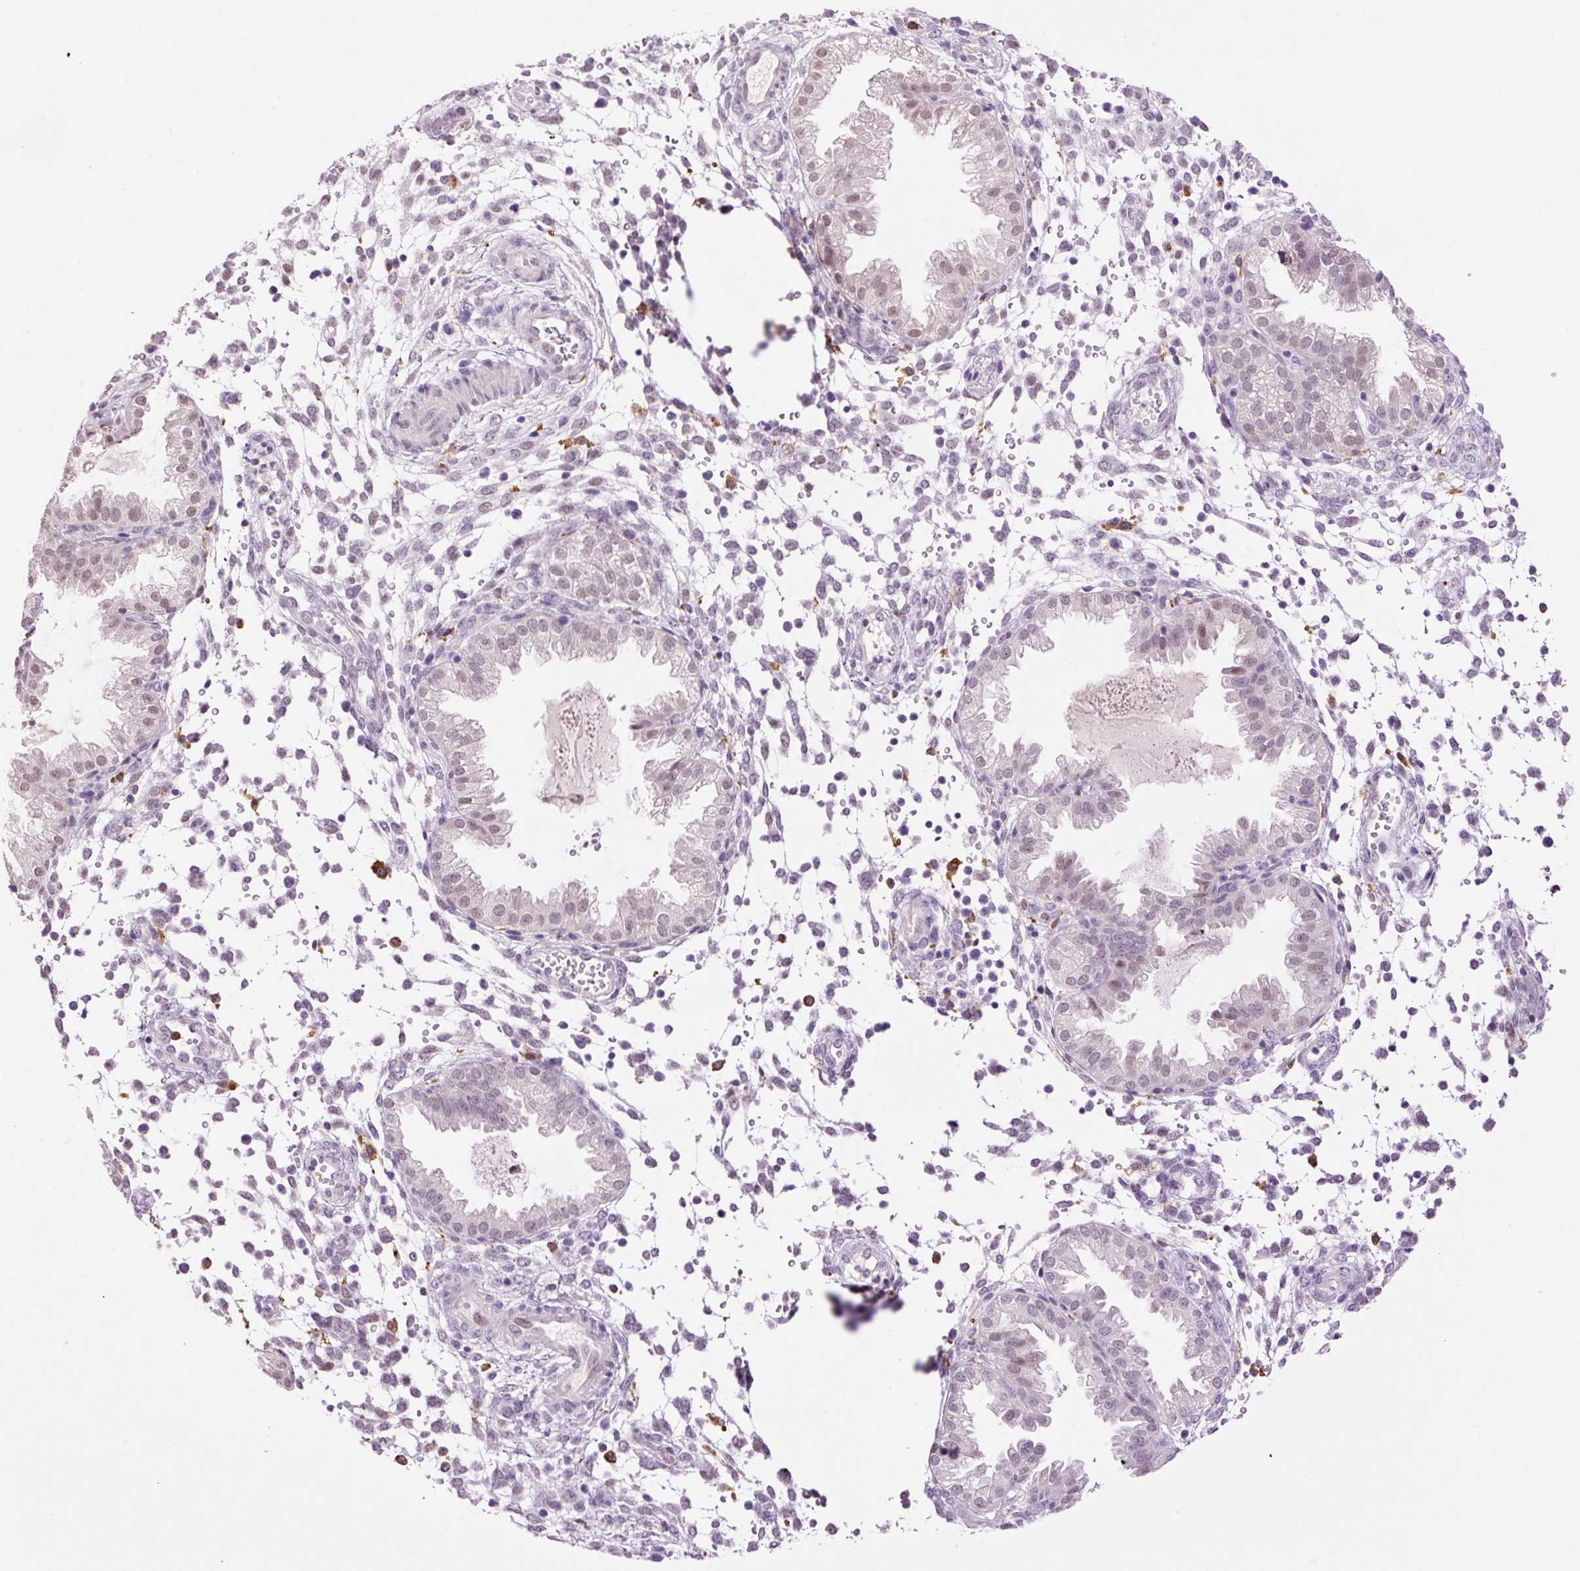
{"staining": {"intensity": "weak", "quantity": "<25%", "location": "nuclear"}, "tissue": "endometrium", "cell_type": "Cells in endometrial stroma", "image_type": "normal", "snomed": [{"axis": "morphology", "description": "Normal tissue, NOS"}, {"axis": "topography", "description": "Endometrium"}], "caption": "Human endometrium stained for a protein using IHC shows no positivity in cells in endometrial stroma.", "gene": "LY86", "patient": {"sex": "female", "age": 33}}